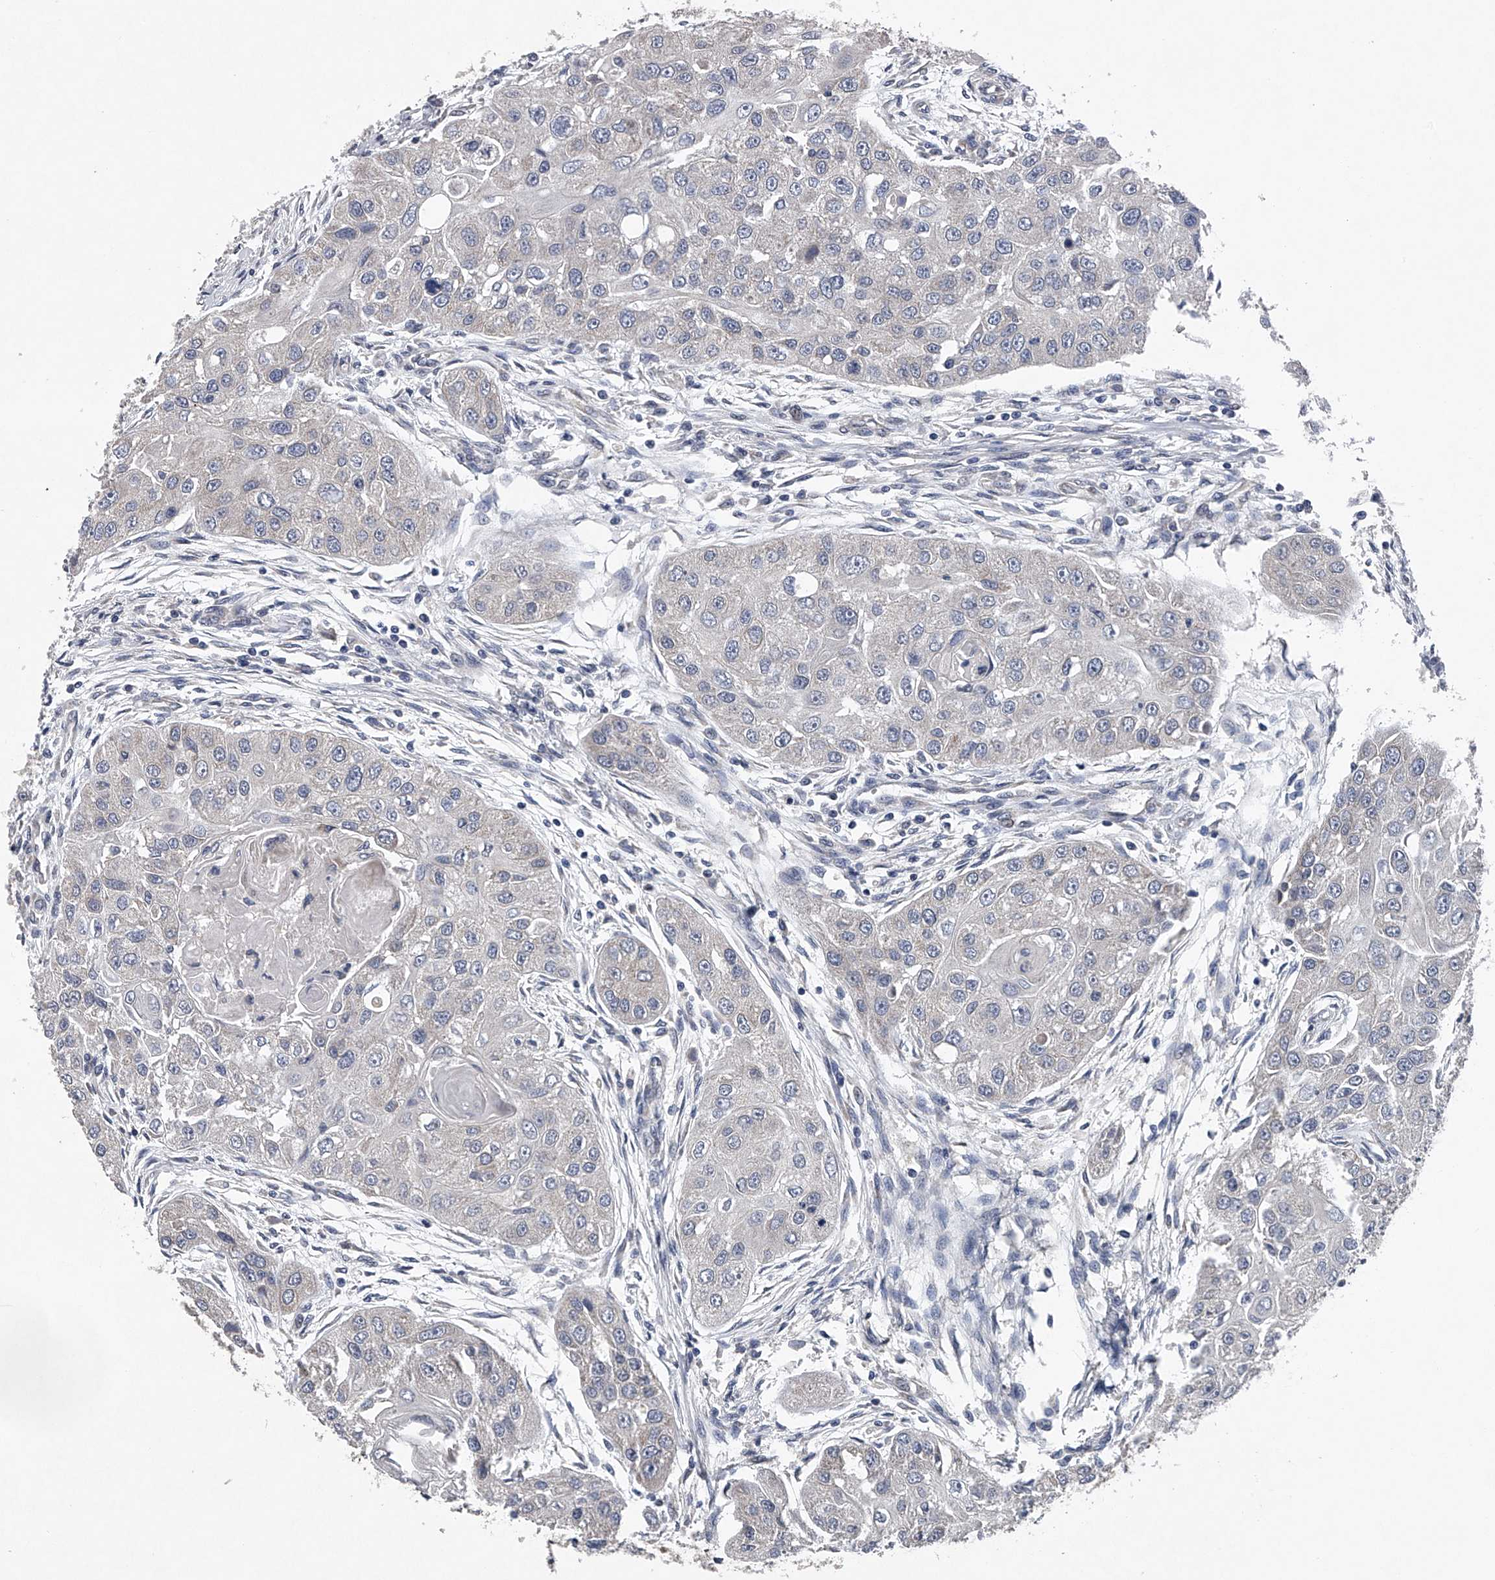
{"staining": {"intensity": "negative", "quantity": "none", "location": "none"}, "tissue": "head and neck cancer", "cell_type": "Tumor cells", "image_type": "cancer", "snomed": [{"axis": "morphology", "description": "Normal tissue, NOS"}, {"axis": "morphology", "description": "Squamous cell carcinoma, NOS"}, {"axis": "topography", "description": "Skeletal muscle"}, {"axis": "topography", "description": "Head-Neck"}], "caption": "Tumor cells show no significant protein positivity in head and neck cancer (squamous cell carcinoma).", "gene": "RNF5", "patient": {"sex": "male", "age": 51}}